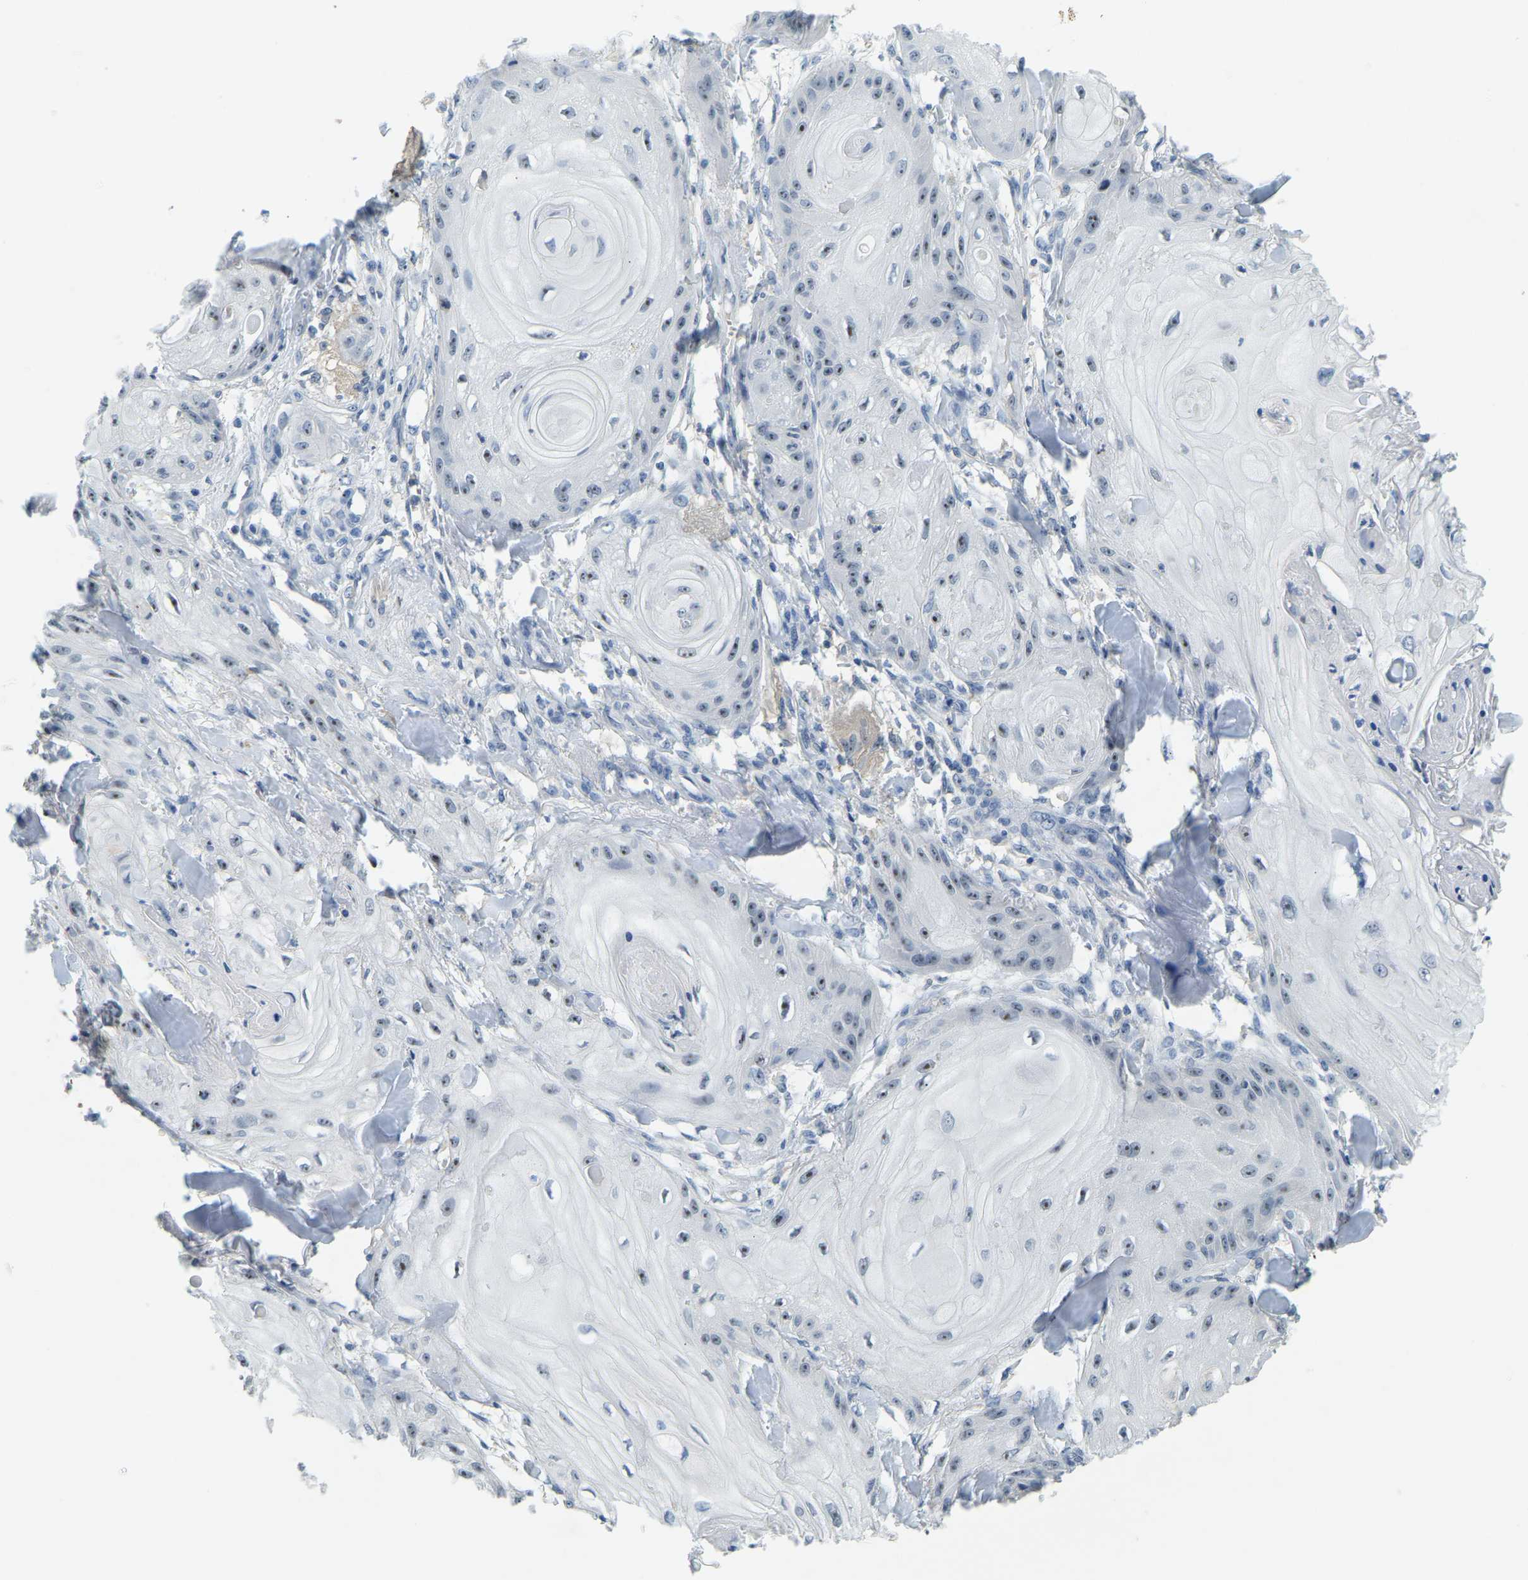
{"staining": {"intensity": "moderate", "quantity": "<25%", "location": "nuclear"}, "tissue": "skin cancer", "cell_type": "Tumor cells", "image_type": "cancer", "snomed": [{"axis": "morphology", "description": "Squamous cell carcinoma, NOS"}, {"axis": "topography", "description": "Skin"}], "caption": "Immunohistochemistry (IHC) (DAB (3,3'-diaminobenzidine)) staining of human squamous cell carcinoma (skin) reveals moderate nuclear protein positivity in about <25% of tumor cells.", "gene": "RRP1", "patient": {"sex": "male", "age": 74}}